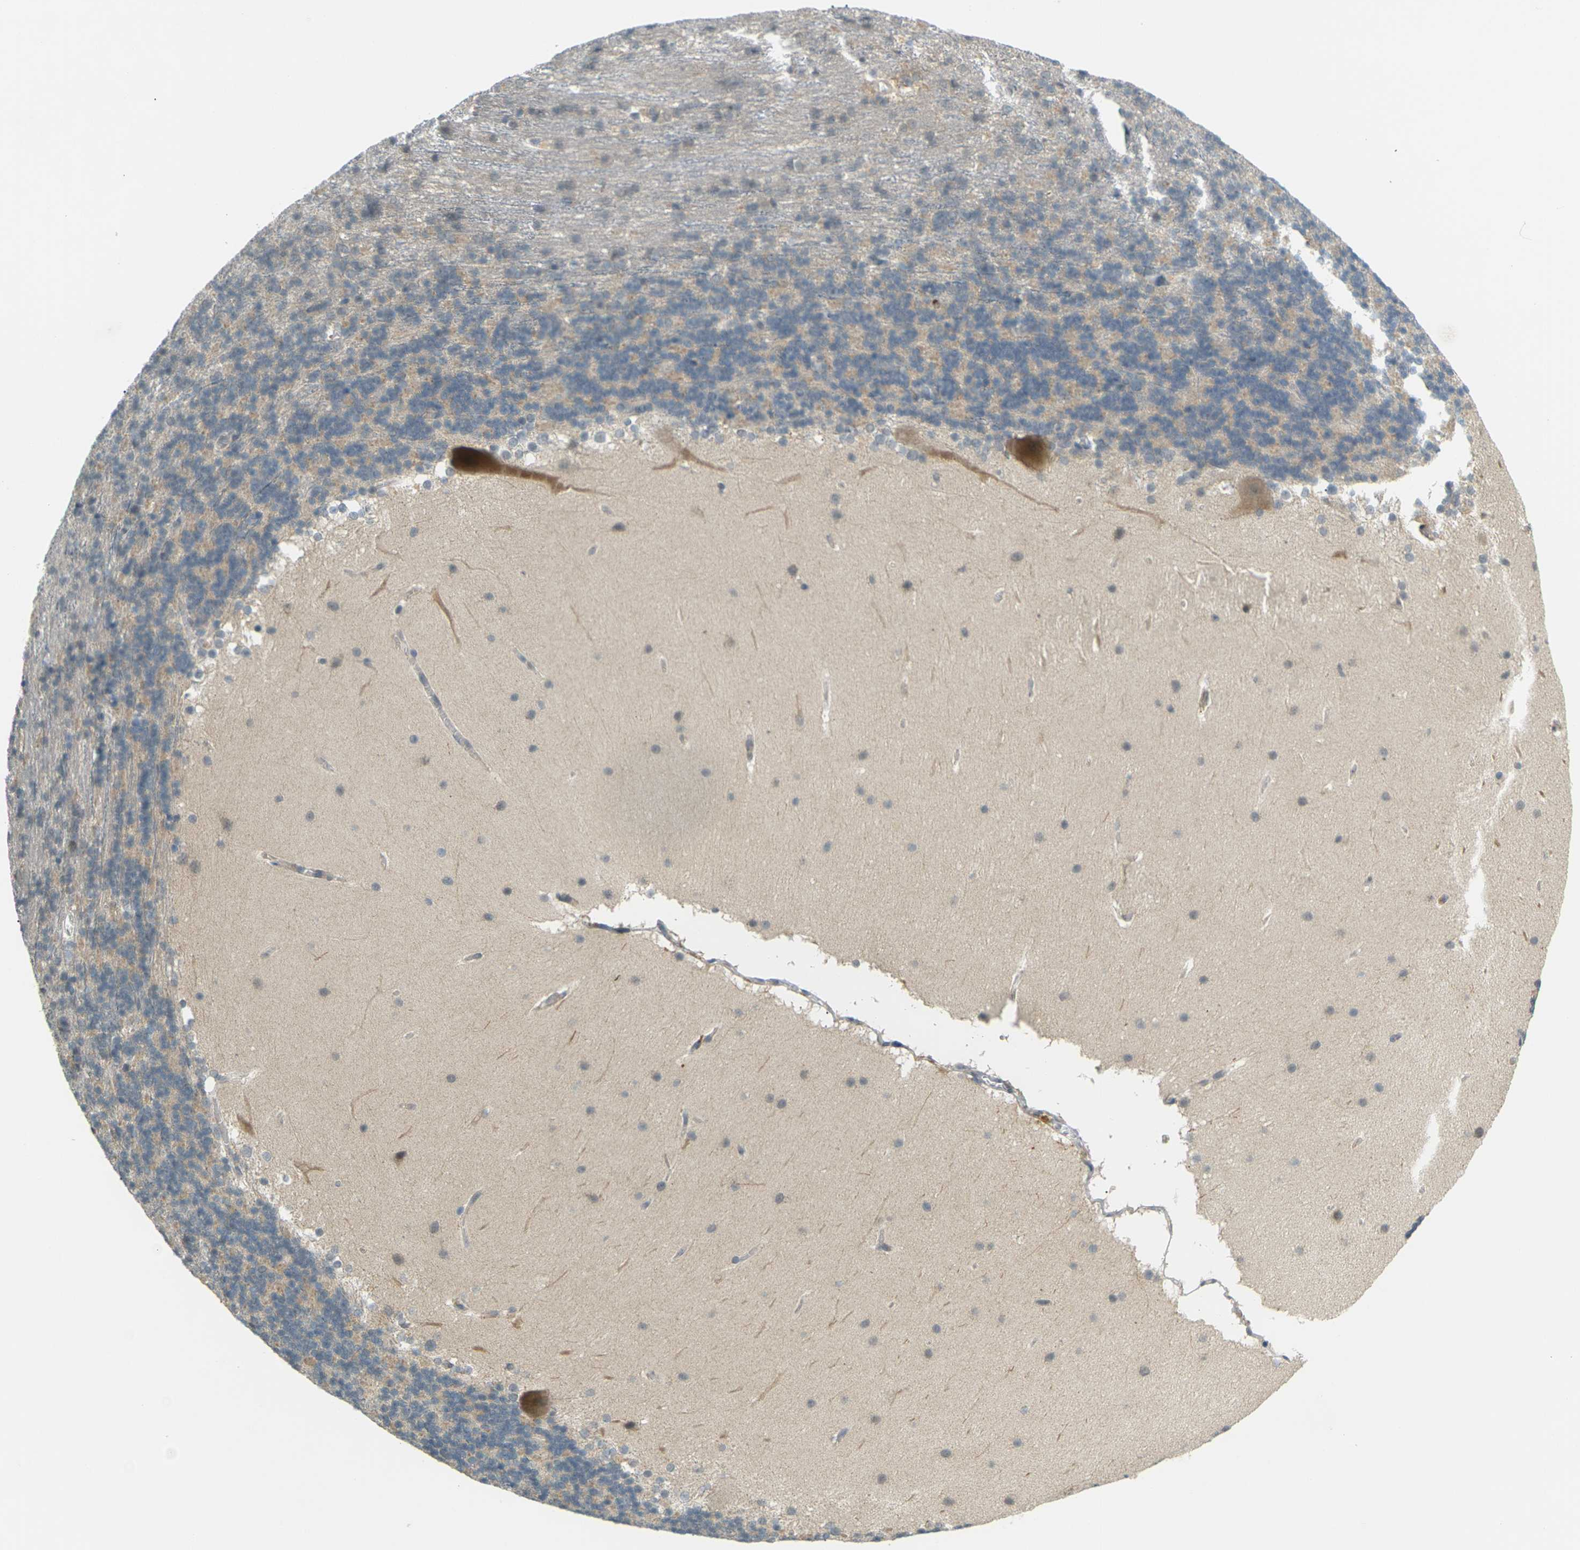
{"staining": {"intensity": "negative", "quantity": "none", "location": "none"}, "tissue": "cerebellum", "cell_type": "Cells in granular layer", "image_type": "normal", "snomed": [{"axis": "morphology", "description": "Normal tissue, NOS"}, {"axis": "topography", "description": "Cerebellum"}], "caption": "This is an immunohistochemistry photomicrograph of normal cerebellum. There is no positivity in cells in granular layer.", "gene": "SOCS6", "patient": {"sex": "female", "age": 19}}